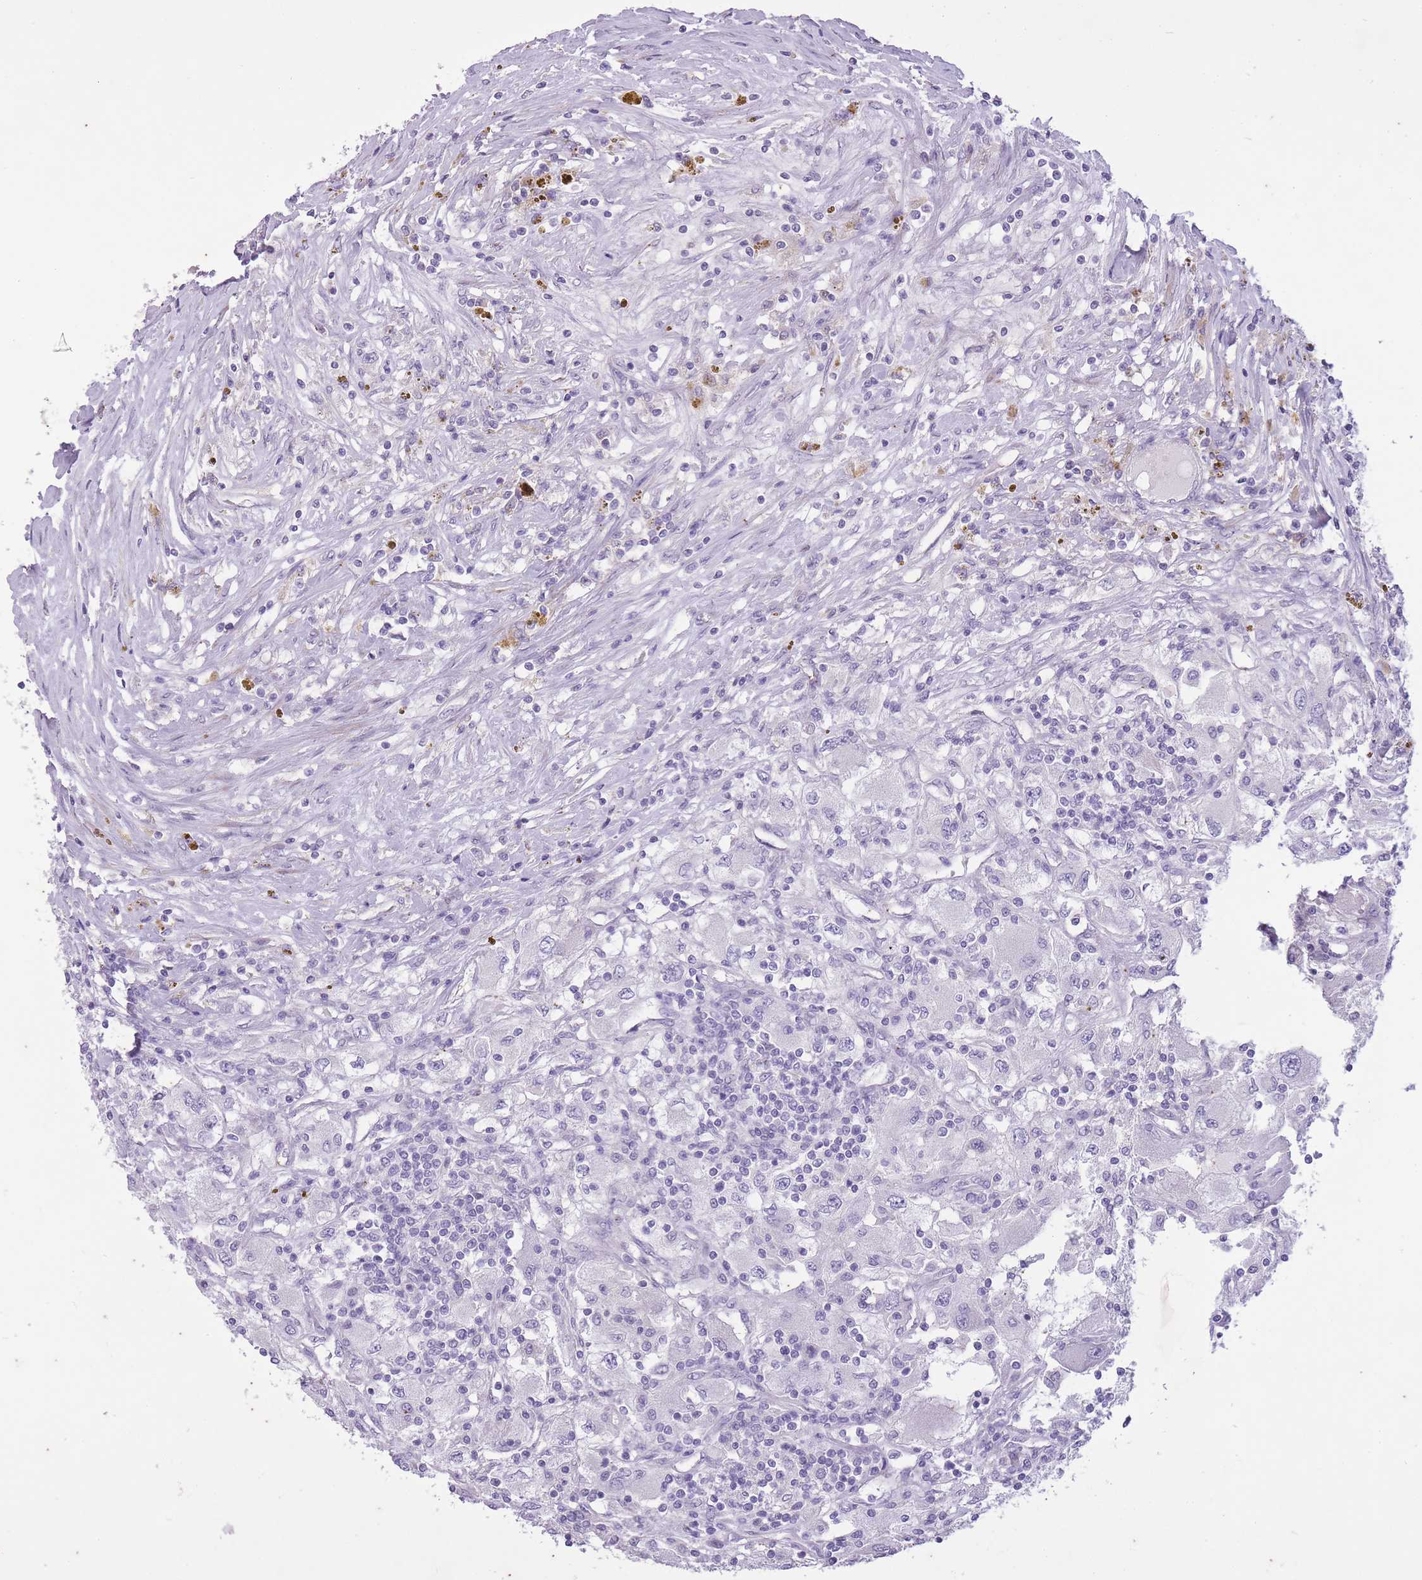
{"staining": {"intensity": "negative", "quantity": "none", "location": "none"}, "tissue": "renal cancer", "cell_type": "Tumor cells", "image_type": "cancer", "snomed": [{"axis": "morphology", "description": "Adenocarcinoma, NOS"}, {"axis": "topography", "description": "Kidney"}], "caption": "High power microscopy image of an immunohistochemistry histopathology image of renal cancer, revealing no significant expression in tumor cells. (DAB immunohistochemistry, high magnification).", "gene": "CNTNAP3", "patient": {"sex": "female", "age": 67}}